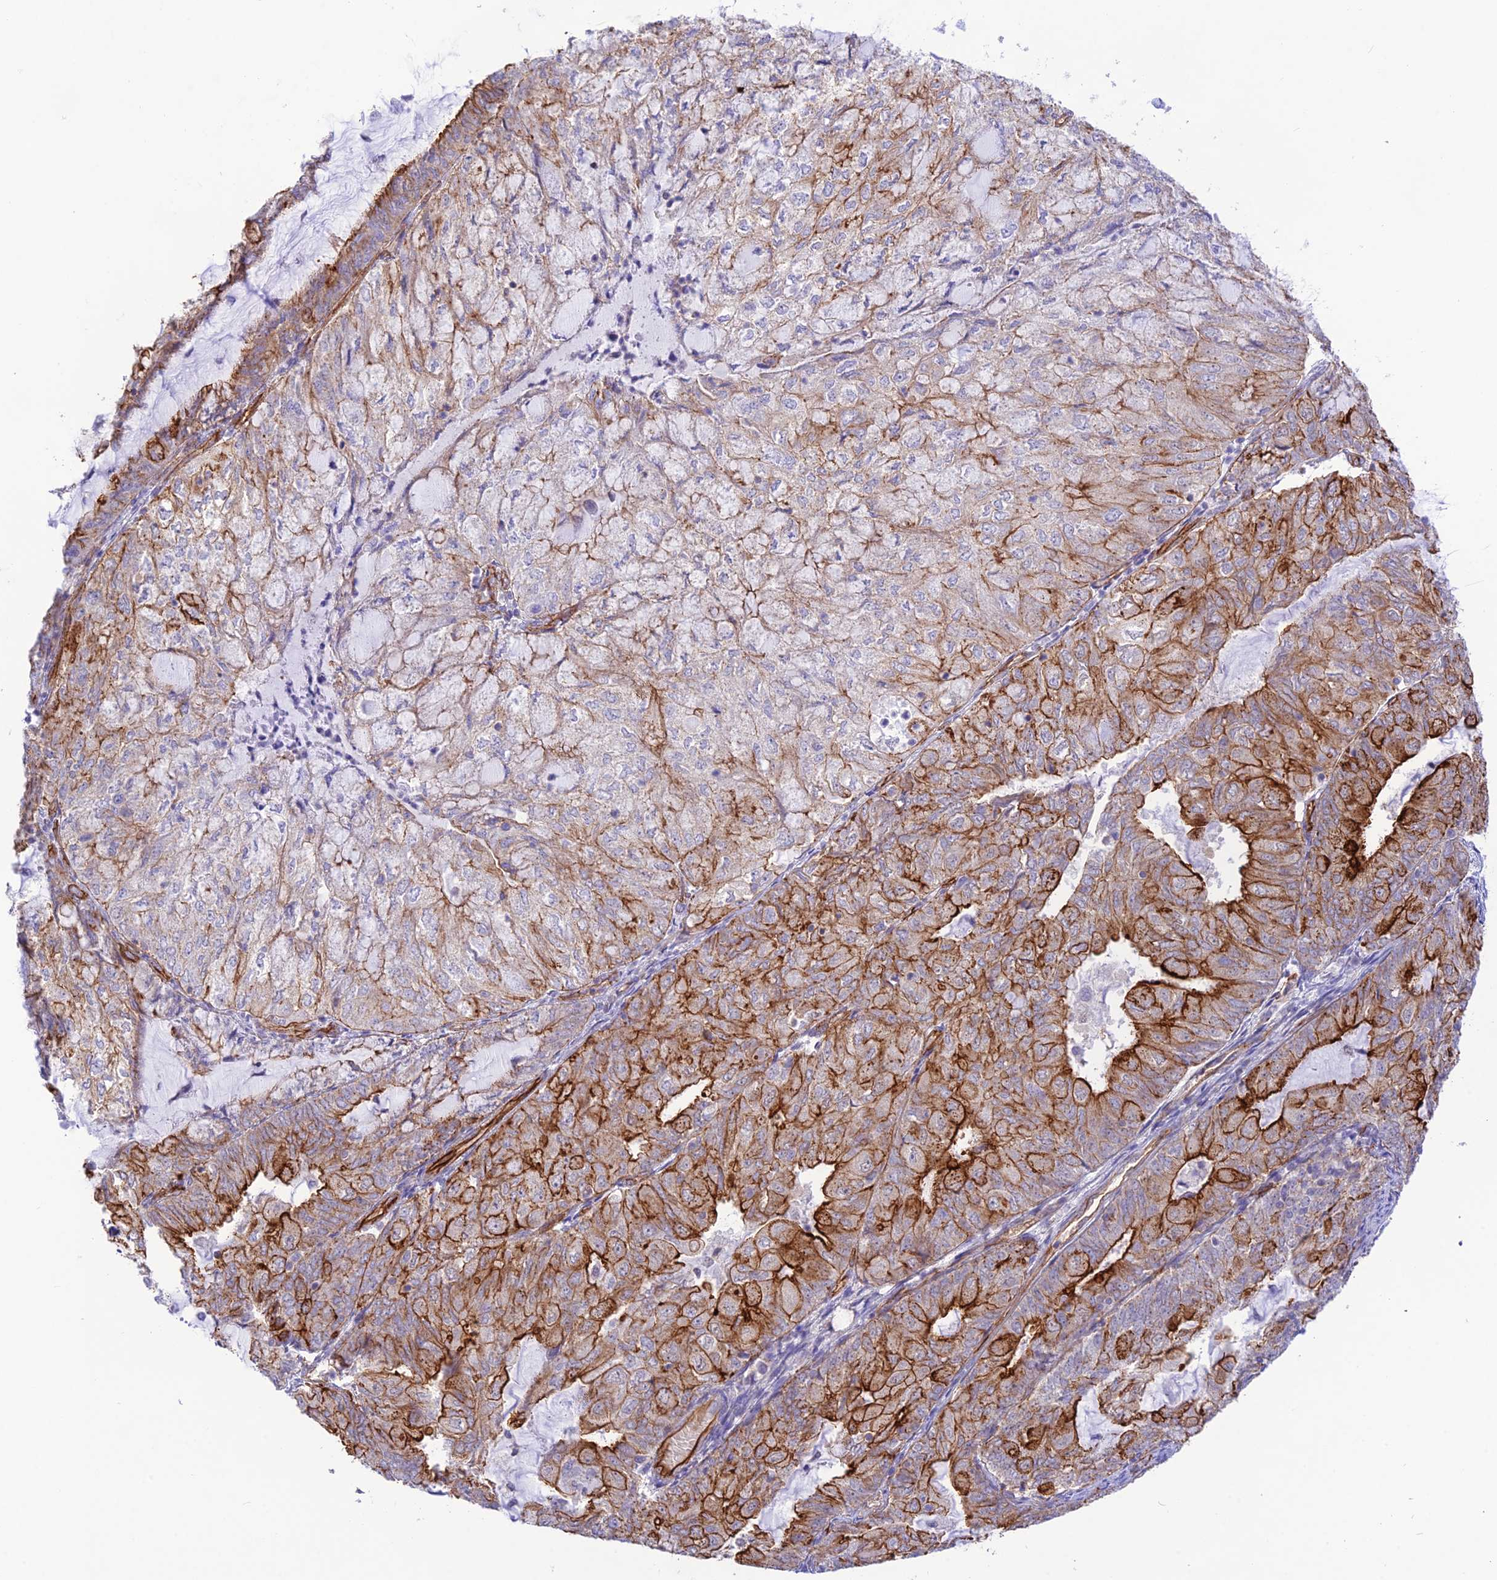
{"staining": {"intensity": "strong", "quantity": "25%-75%", "location": "cytoplasmic/membranous"}, "tissue": "endometrial cancer", "cell_type": "Tumor cells", "image_type": "cancer", "snomed": [{"axis": "morphology", "description": "Adenocarcinoma, NOS"}, {"axis": "topography", "description": "Endometrium"}], "caption": "The immunohistochemical stain highlights strong cytoplasmic/membranous staining in tumor cells of endometrial cancer tissue.", "gene": "YPEL5", "patient": {"sex": "female", "age": 81}}